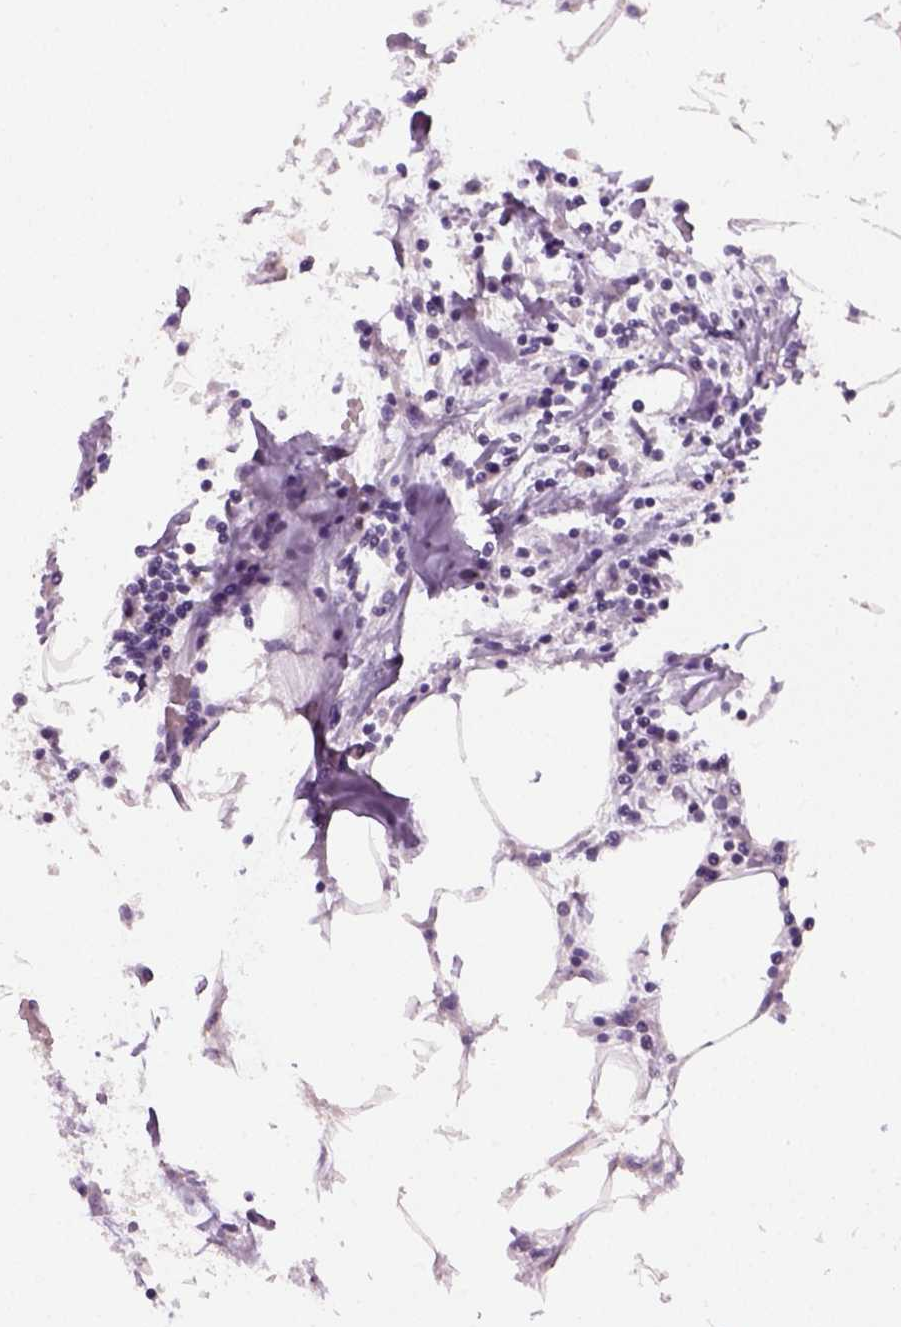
{"staining": {"intensity": "negative", "quantity": "none", "location": "none"}, "tissue": "carcinoid", "cell_type": "Tumor cells", "image_type": "cancer", "snomed": [{"axis": "morphology", "description": "Carcinoid, malignant, NOS"}, {"axis": "topography", "description": "Colon"}], "caption": "The photomicrograph displays no significant expression in tumor cells of carcinoid (malignant). The staining is performed using DAB brown chromogen with nuclei counter-stained in using hematoxylin.", "gene": "ELOVL3", "patient": {"sex": "male", "age": 81}}